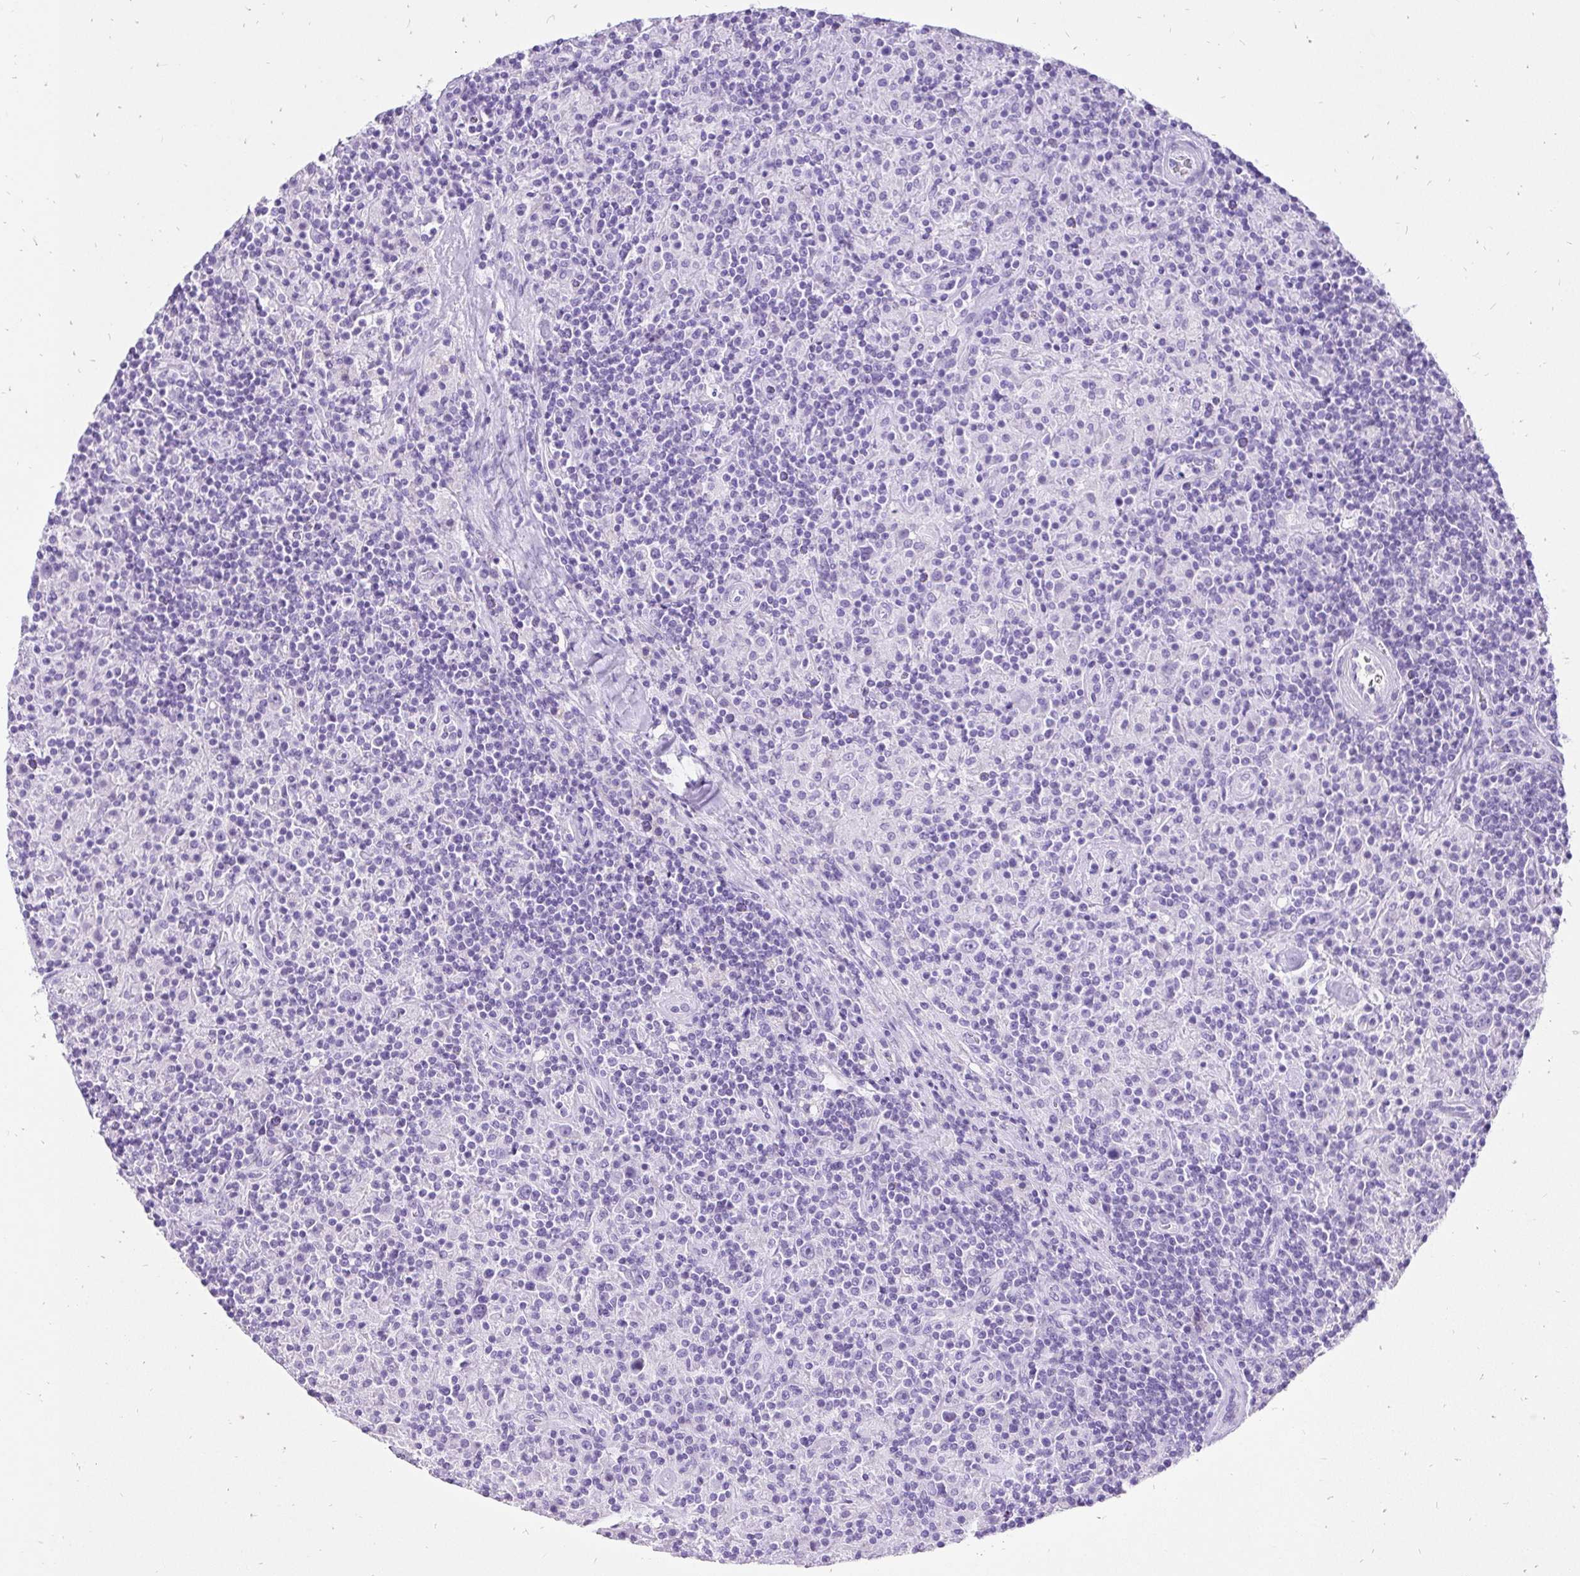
{"staining": {"intensity": "negative", "quantity": "none", "location": "none"}, "tissue": "lymphoma", "cell_type": "Tumor cells", "image_type": "cancer", "snomed": [{"axis": "morphology", "description": "Hodgkin's disease, NOS"}, {"axis": "topography", "description": "Lymph node"}], "caption": "This is an IHC photomicrograph of lymphoma. There is no staining in tumor cells.", "gene": "KRT13", "patient": {"sex": "male", "age": 70}}